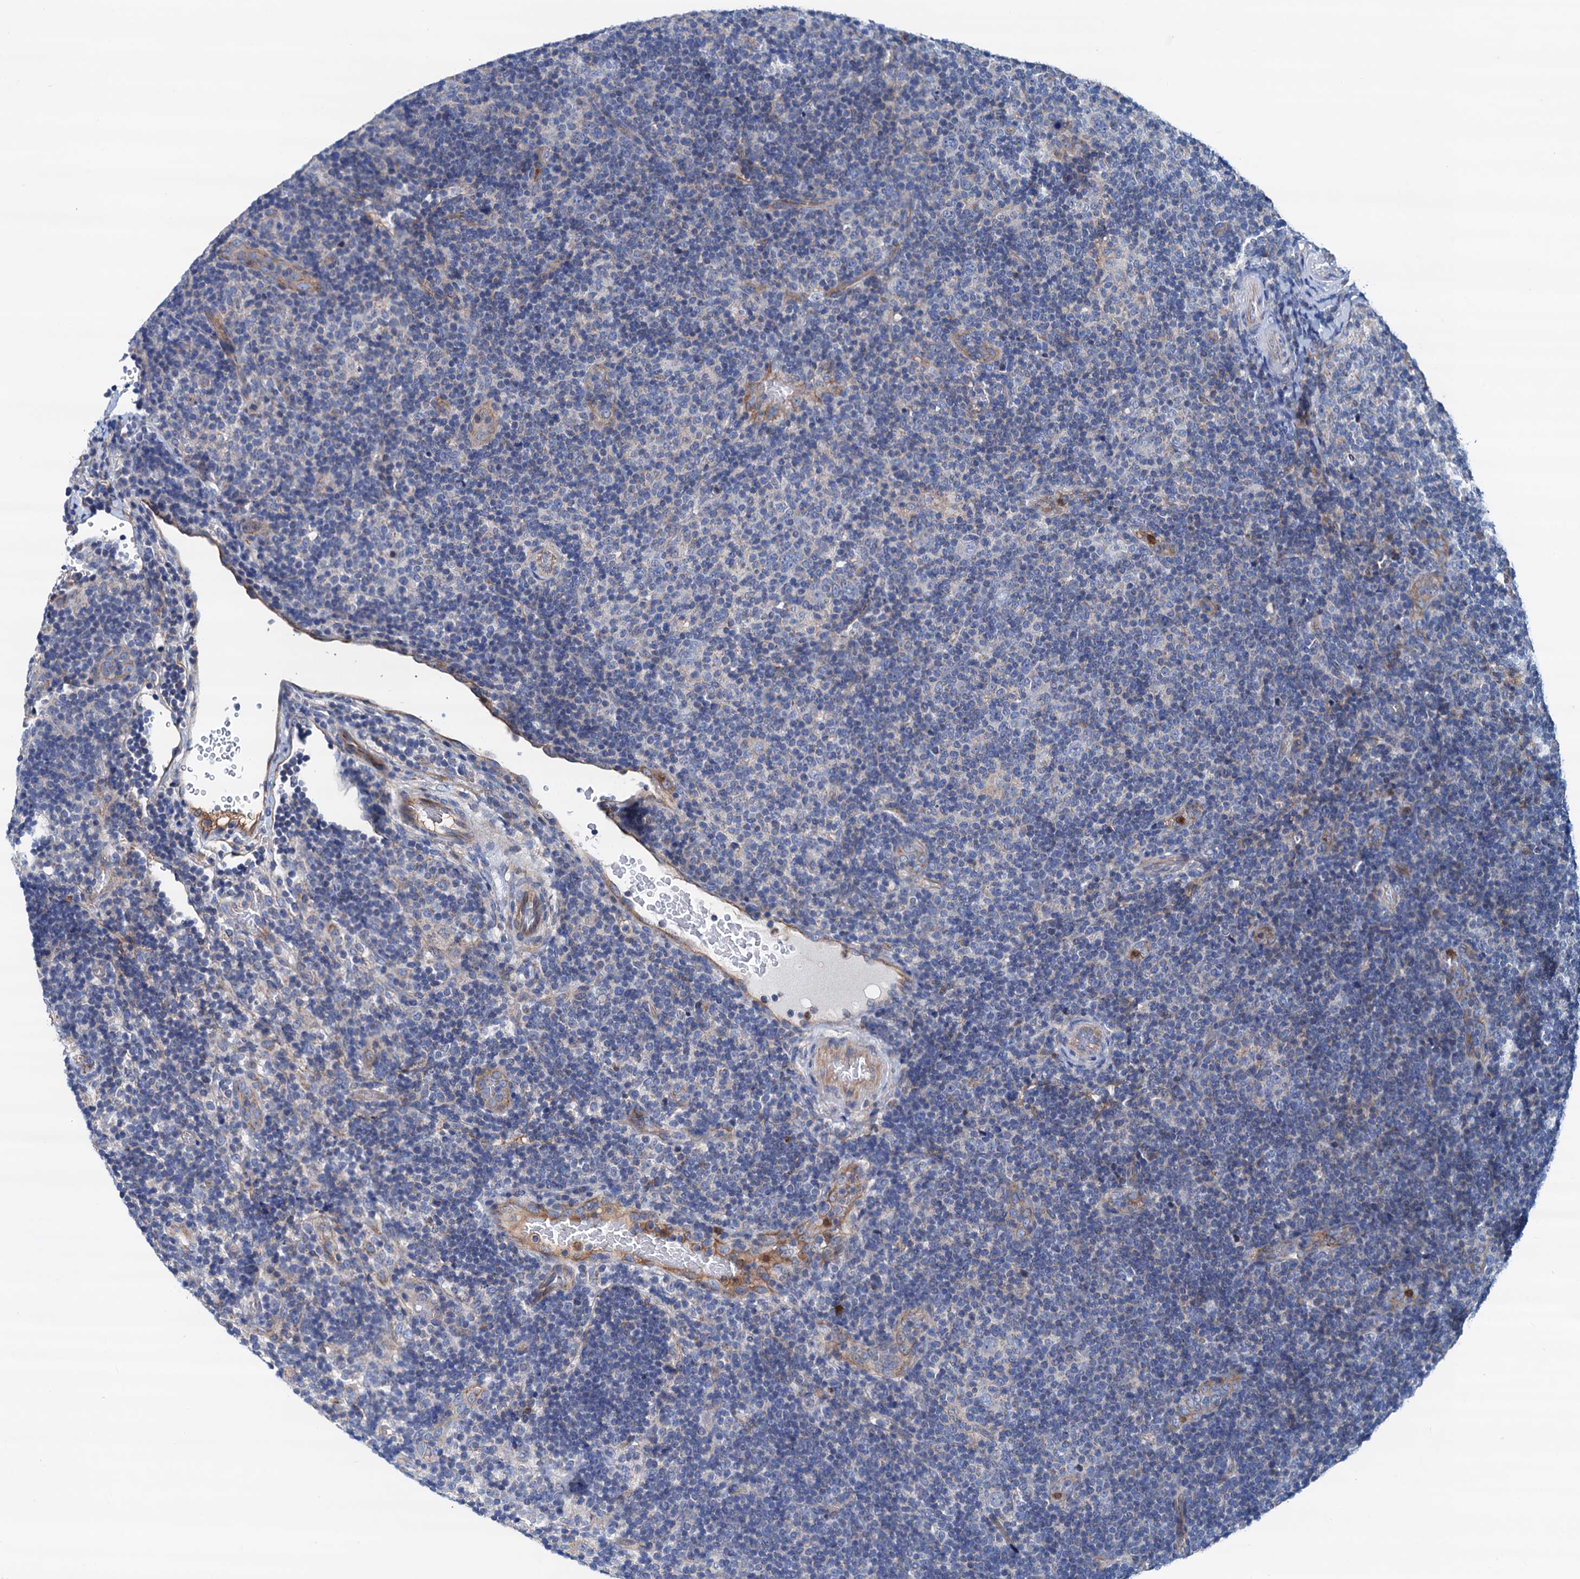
{"staining": {"intensity": "negative", "quantity": "none", "location": "none"}, "tissue": "lymphoma", "cell_type": "Tumor cells", "image_type": "cancer", "snomed": [{"axis": "morphology", "description": "Hodgkin's disease, NOS"}, {"axis": "topography", "description": "Lymph node"}], "caption": "This is a photomicrograph of immunohistochemistry (IHC) staining of Hodgkin's disease, which shows no positivity in tumor cells.", "gene": "RASSF9", "patient": {"sex": "female", "age": 57}}